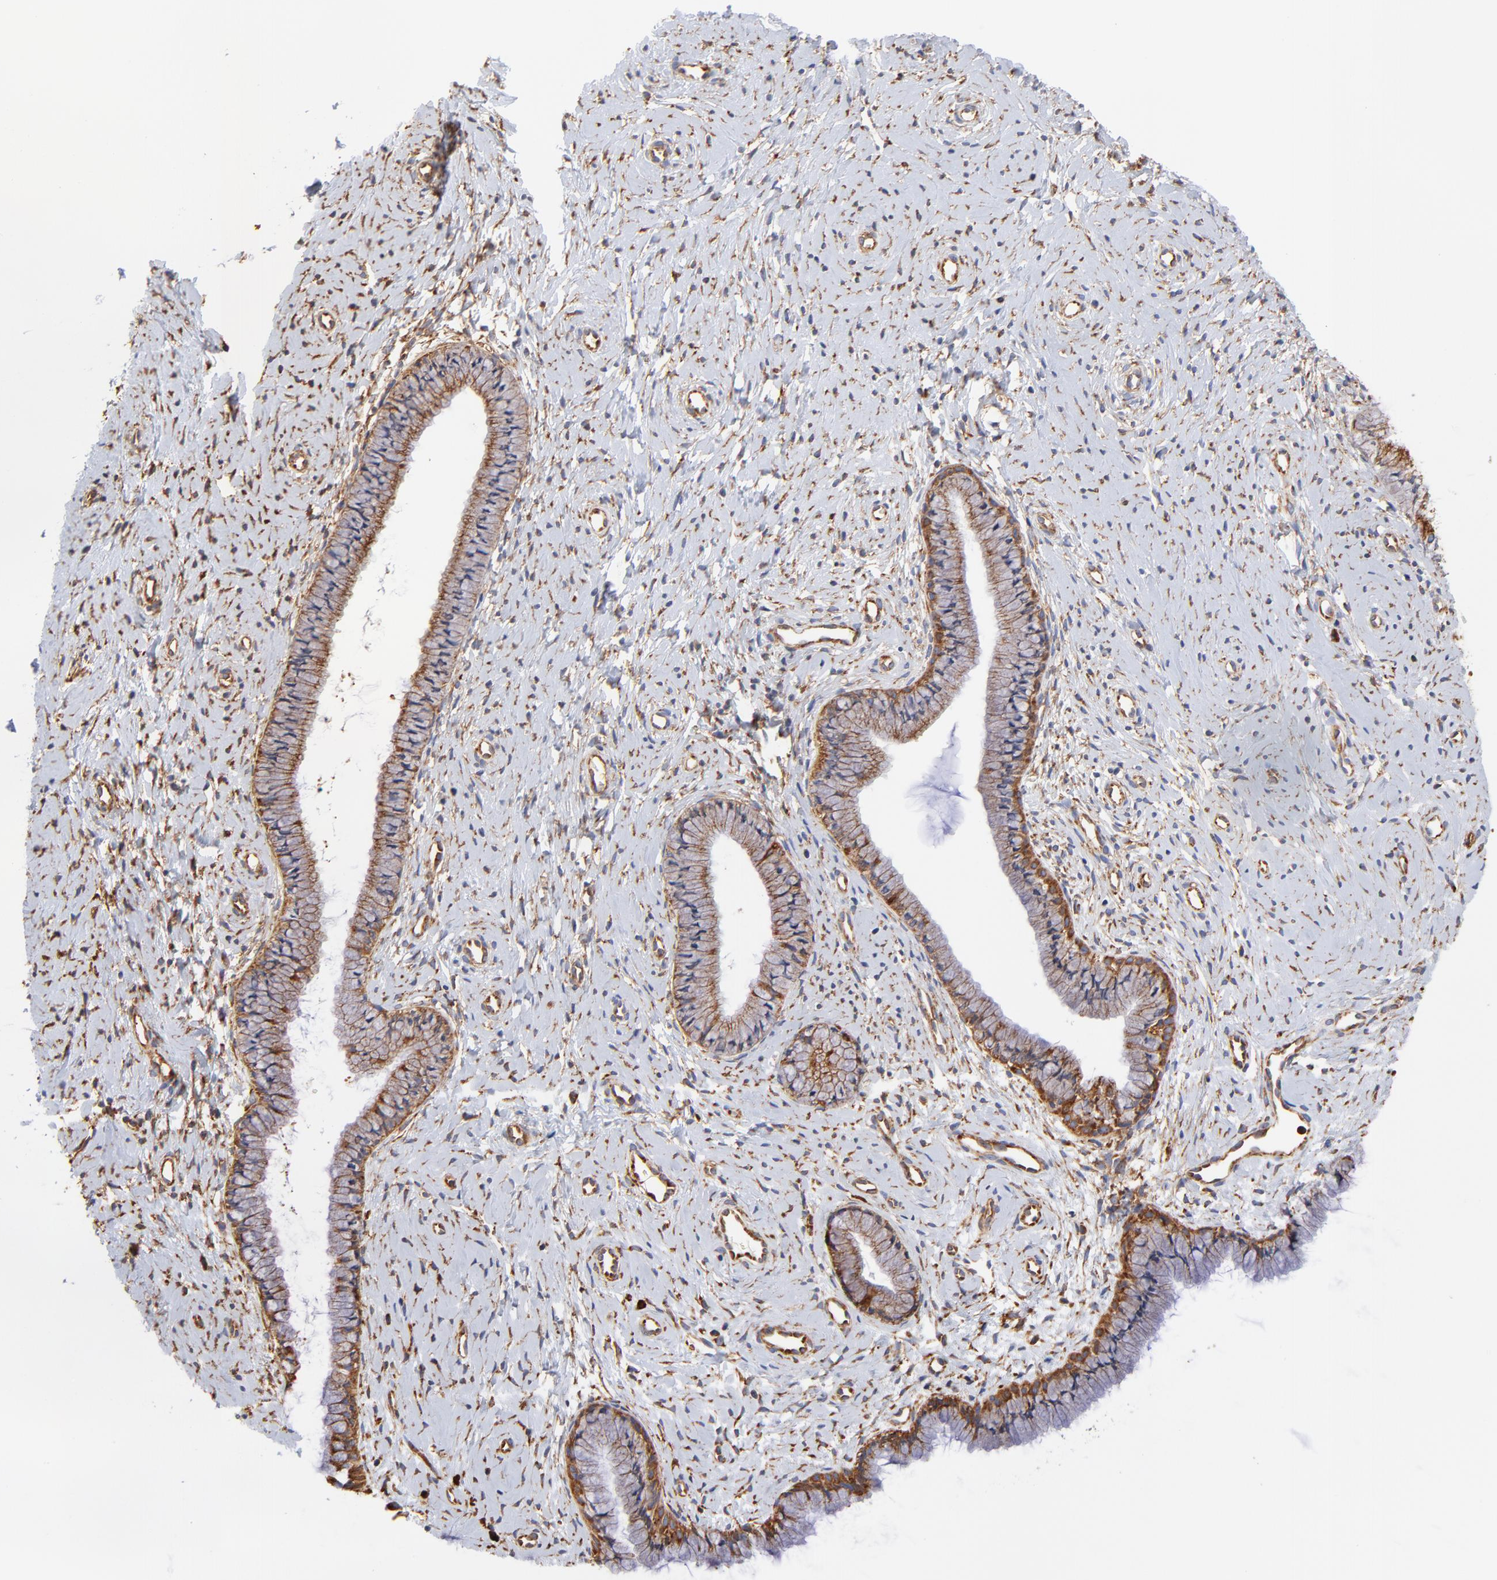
{"staining": {"intensity": "strong", "quantity": ">75%", "location": "cytoplasmic/membranous"}, "tissue": "cervix", "cell_type": "Glandular cells", "image_type": "normal", "snomed": [{"axis": "morphology", "description": "Normal tissue, NOS"}, {"axis": "topography", "description": "Cervix"}], "caption": "Benign cervix reveals strong cytoplasmic/membranous expression in approximately >75% of glandular cells.", "gene": "RPL27", "patient": {"sex": "female", "age": 46}}